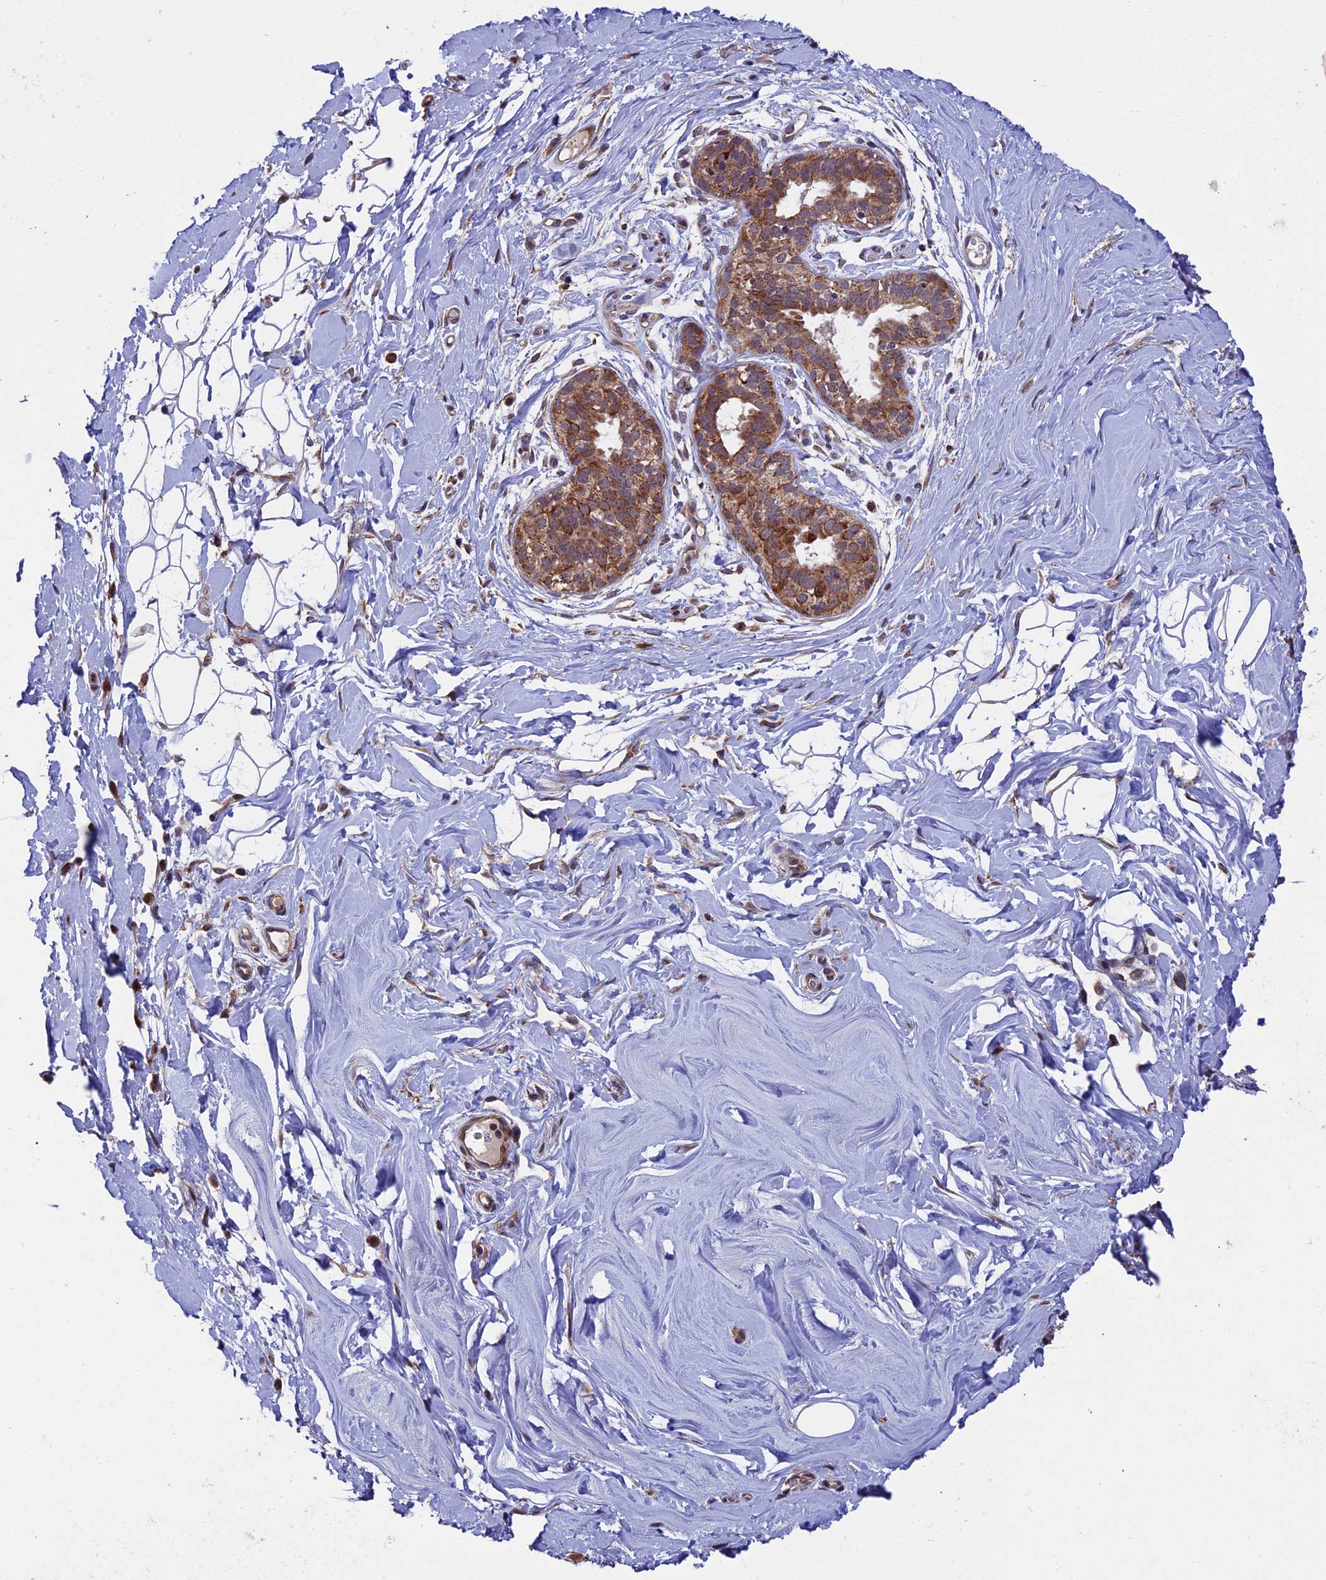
{"staining": {"intensity": "negative", "quantity": "none", "location": "none"}, "tissue": "adipose tissue", "cell_type": "Adipocytes", "image_type": "normal", "snomed": [{"axis": "morphology", "description": "Normal tissue, NOS"}, {"axis": "topography", "description": "Breast"}], "caption": "Adipocytes are negative for protein expression in normal human adipose tissue. (DAB immunohistochemistry (IHC) with hematoxylin counter stain).", "gene": "RNF17", "patient": {"sex": "female", "age": 26}}